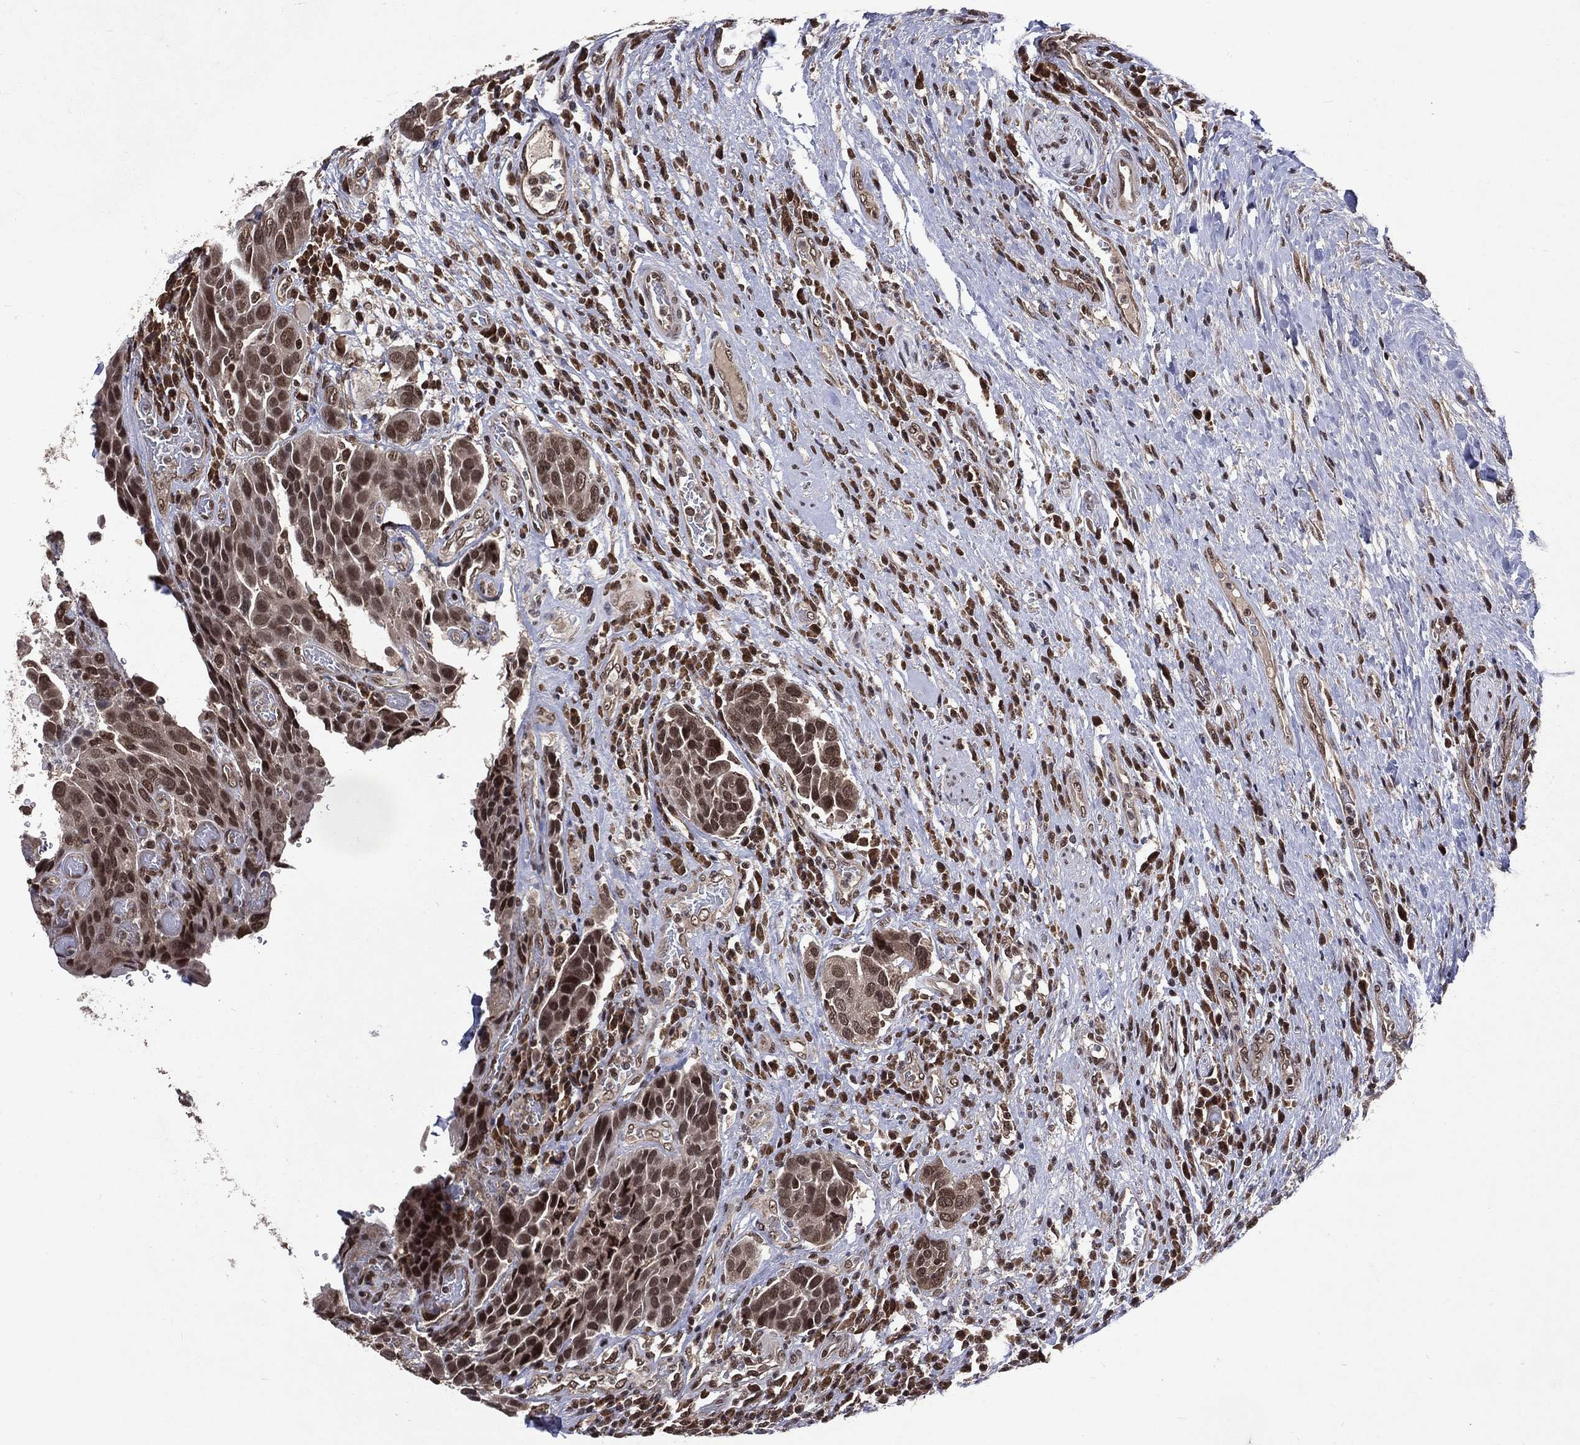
{"staining": {"intensity": "moderate", "quantity": ">75%", "location": "nuclear"}, "tissue": "urothelial cancer", "cell_type": "Tumor cells", "image_type": "cancer", "snomed": [{"axis": "morphology", "description": "Urothelial carcinoma, High grade"}, {"axis": "topography", "description": "Urinary bladder"}], "caption": "Moderate nuclear positivity for a protein is identified in about >75% of tumor cells of high-grade urothelial carcinoma using IHC.", "gene": "DMAP1", "patient": {"sex": "female", "age": 70}}